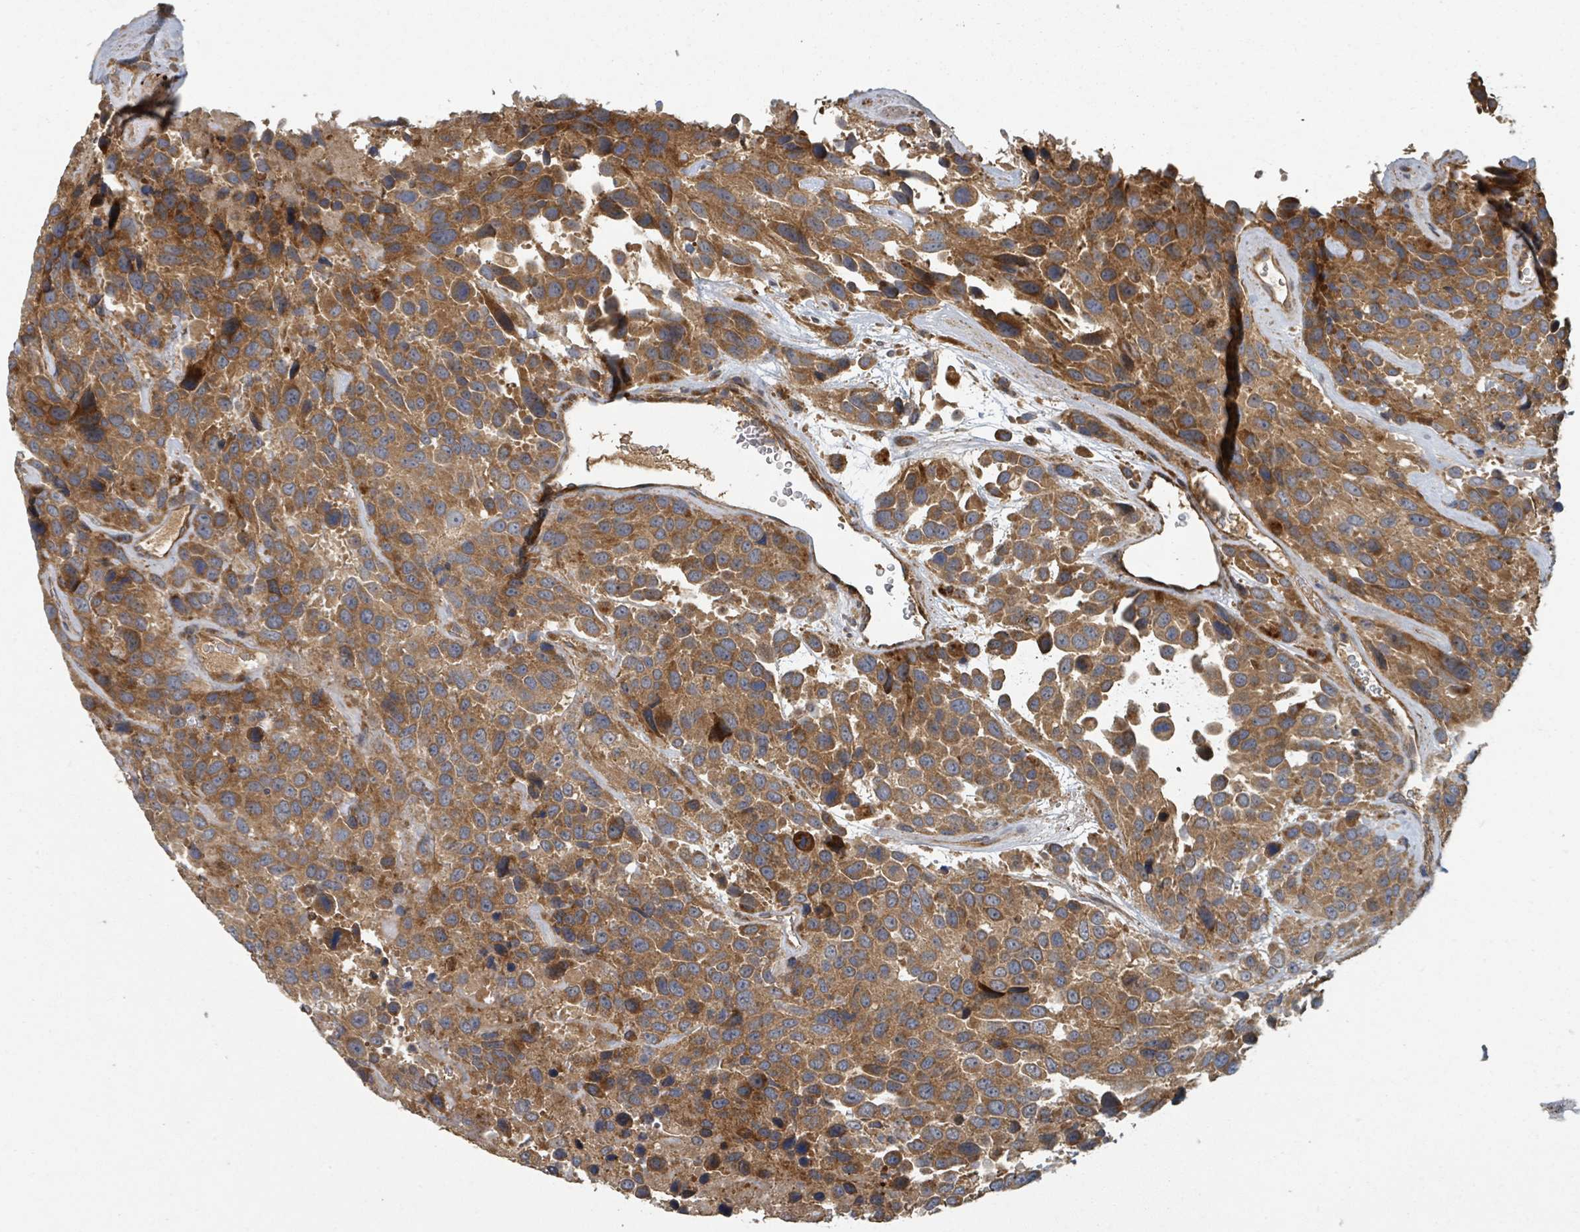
{"staining": {"intensity": "moderate", "quantity": ">75%", "location": "cytoplasmic/membranous"}, "tissue": "urothelial cancer", "cell_type": "Tumor cells", "image_type": "cancer", "snomed": [{"axis": "morphology", "description": "Urothelial carcinoma, High grade"}, {"axis": "topography", "description": "Urinary bladder"}], "caption": "Immunohistochemical staining of high-grade urothelial carcinoma demonstrates medium levels of moderate cytoplasmic/membranous protein positivity in approximately >75% of tumor cells.", "gene": "DPM1", "patient": {"sex": "female", "age": 70}}